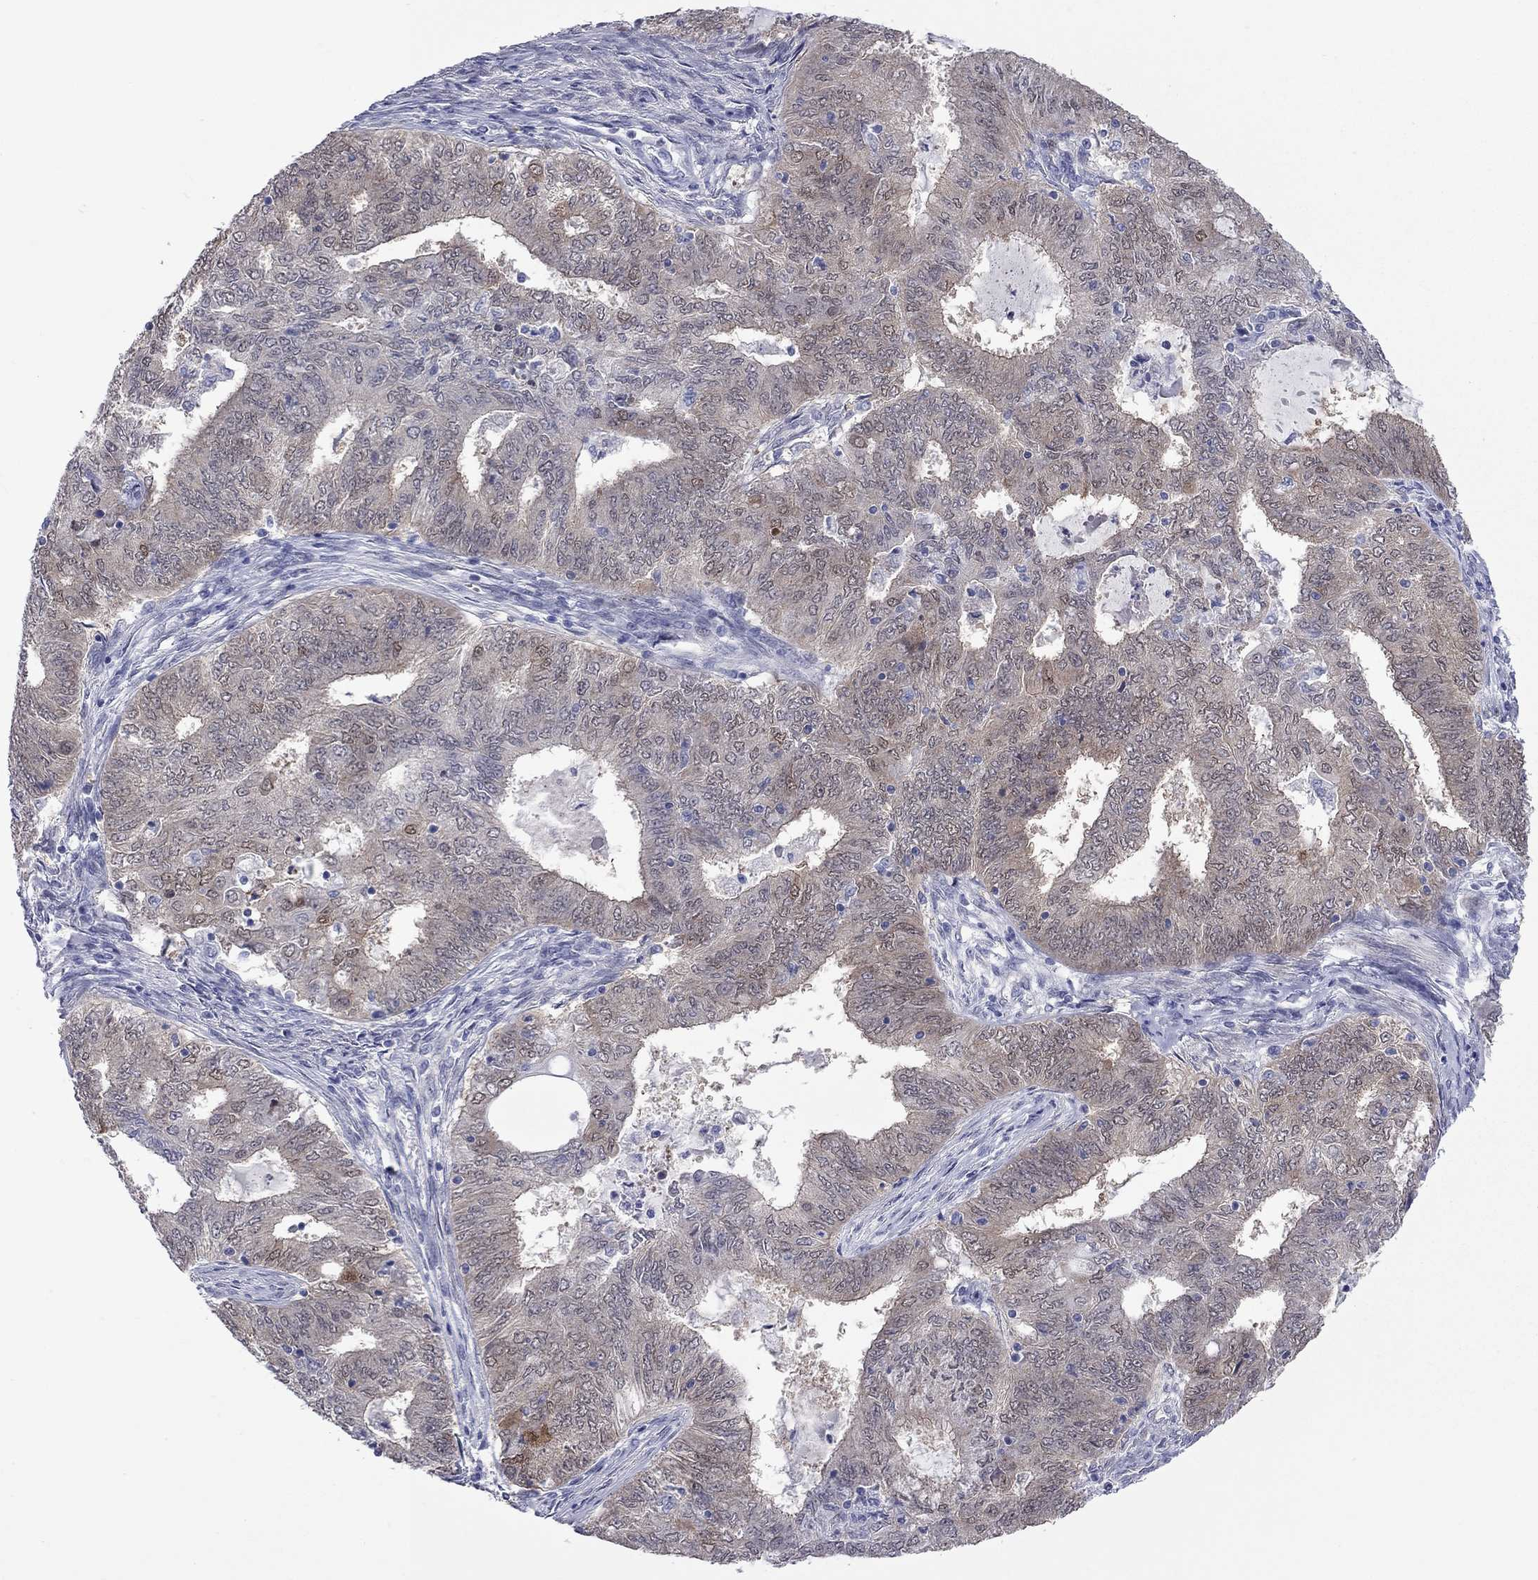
{"staining": {"intensity": "moderate", "quantity": "<25%", "location": "cytoplasmic/membranous,nuclear"}, "tissue": "endometrial cancer", "cell_type": "Tumor cells", "image_type": "cancer", "snomed": [{"axis": "morphology", "description": "Adenocarcinoma, NOS"}, {"axis": "topography", "description": "Endometrium"}], "caption": "A brown stain labels moderate cytoplasmic/membranous and nuclear expression of a protein in endometrial cancer tumor cells. The staining was performed using DAB, with brown indicating positive protein expression. Nuclei are stained blue with hematoxylin.", "gene": "CTNNBIP1", "patient": {"sex": "female", "age": 62}}